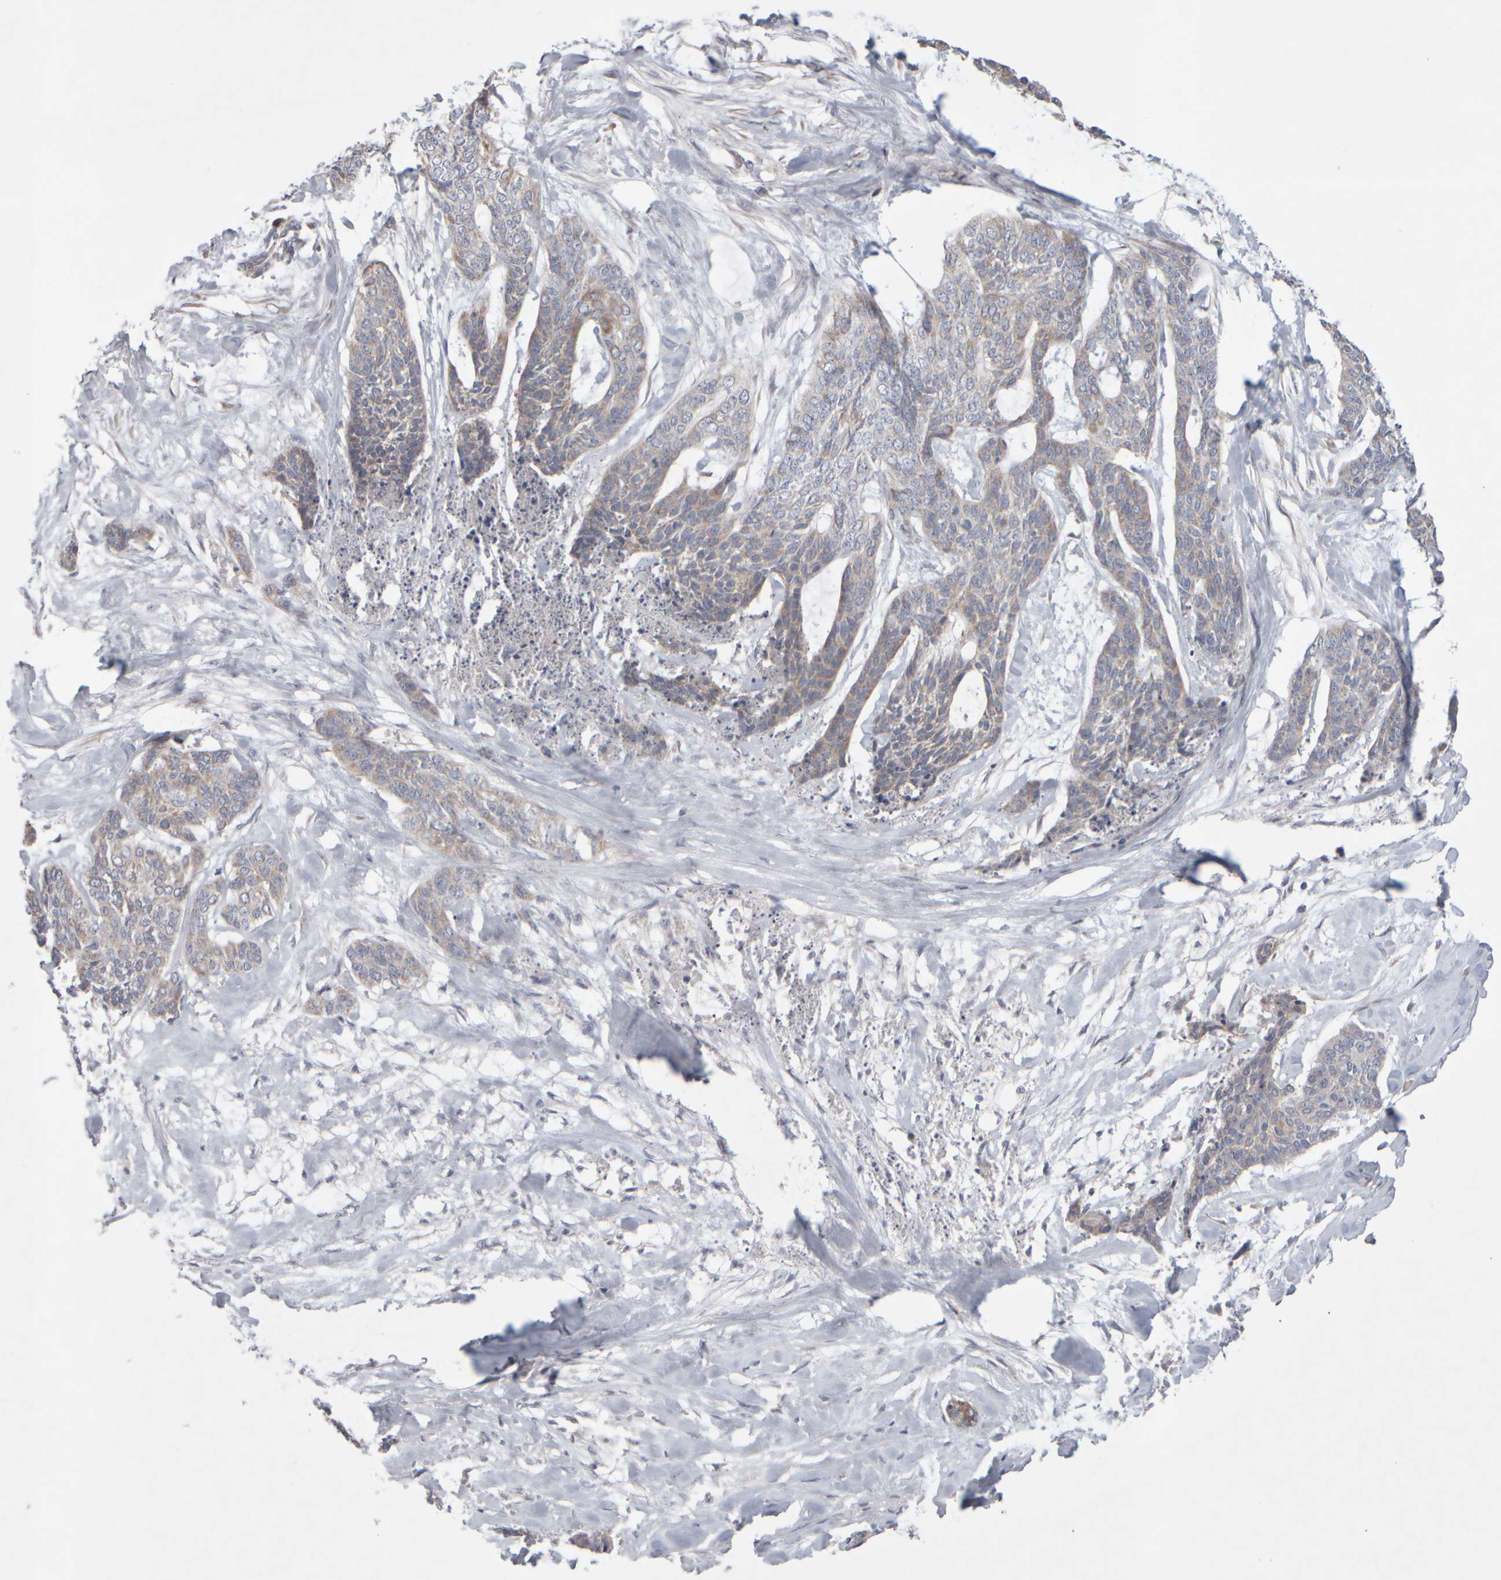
{"staining": {"intensity": "weak", "quantity": "25%-75%", "location": "cytoplasmic/membranous"}, "tissue": "skin cancer", "cell_type": "Tumor cells", "image_type": "cancer", "snomed": [{"axis": "morphology", "description": "Basal cell carcinoma"}, {"axis": "topography", "description": "Skin"}], "caption": "Protein staining reveals weak cytoplasmic/membranous expression in about 25%-75% of tumor cells in skin cancer.", "gene": "SCO1", "patient": {"sex": "female", "age": 64}}